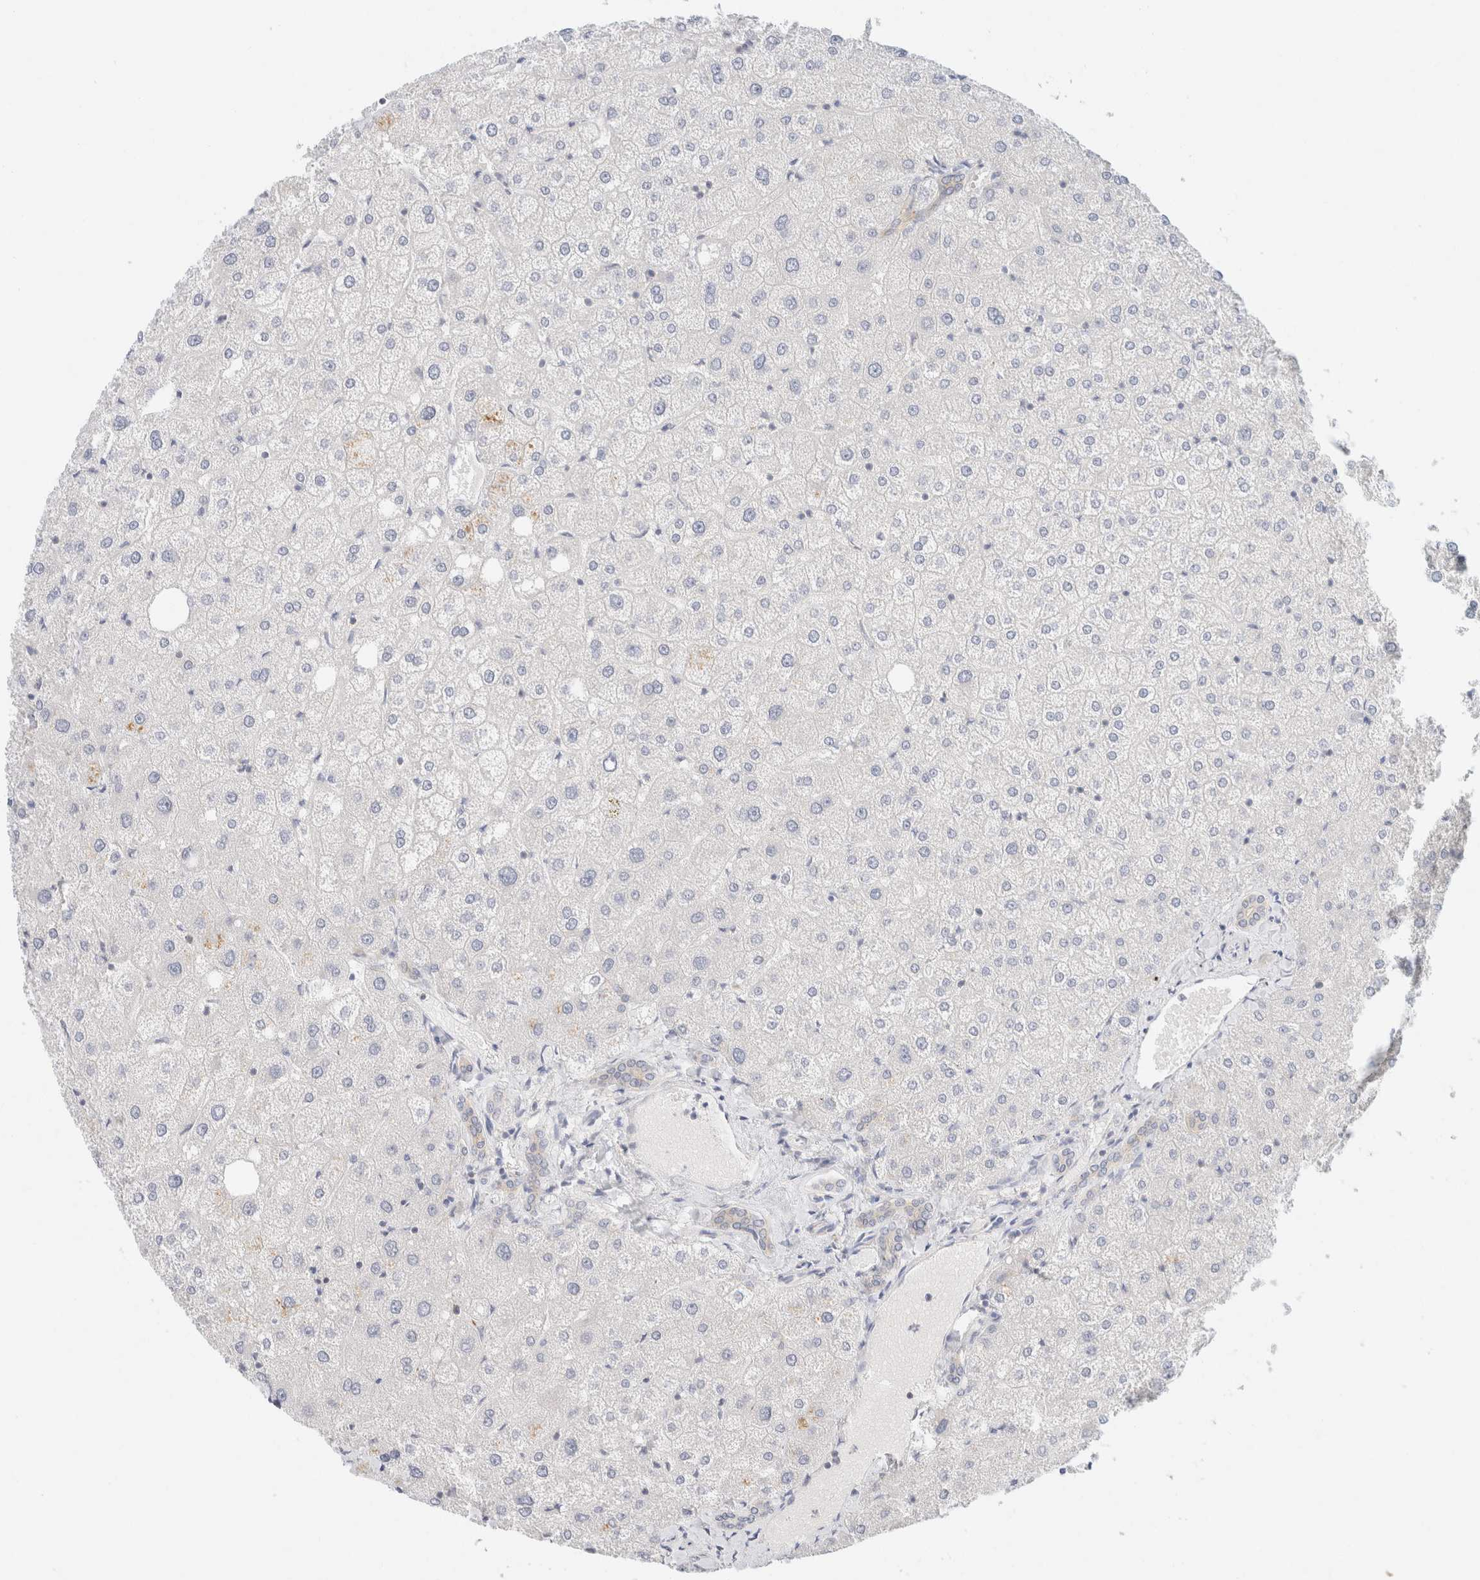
{"staining": {"intensity": "weak", "quantity": "<25%", "location": "cytoplasmic/membranous"}, "tissue": "liver", "cell_type": "Cholangiocytes", "image_type": "normal", "snomed": [{"axis": "morphology", "description": "Normal tissue, NOS"}, {"axis": "topography", "description": "Liver"}], "caption": "Cholangiocytes show no significant expression in normal liver. The staining is performed using DAB (3,3'-diaminobenzidine) brown chromogen with nuclei counter-stained in using hematoxylin.", "gene": "SH3GLB2", "patient": {"sex": "male", "age": 73}}